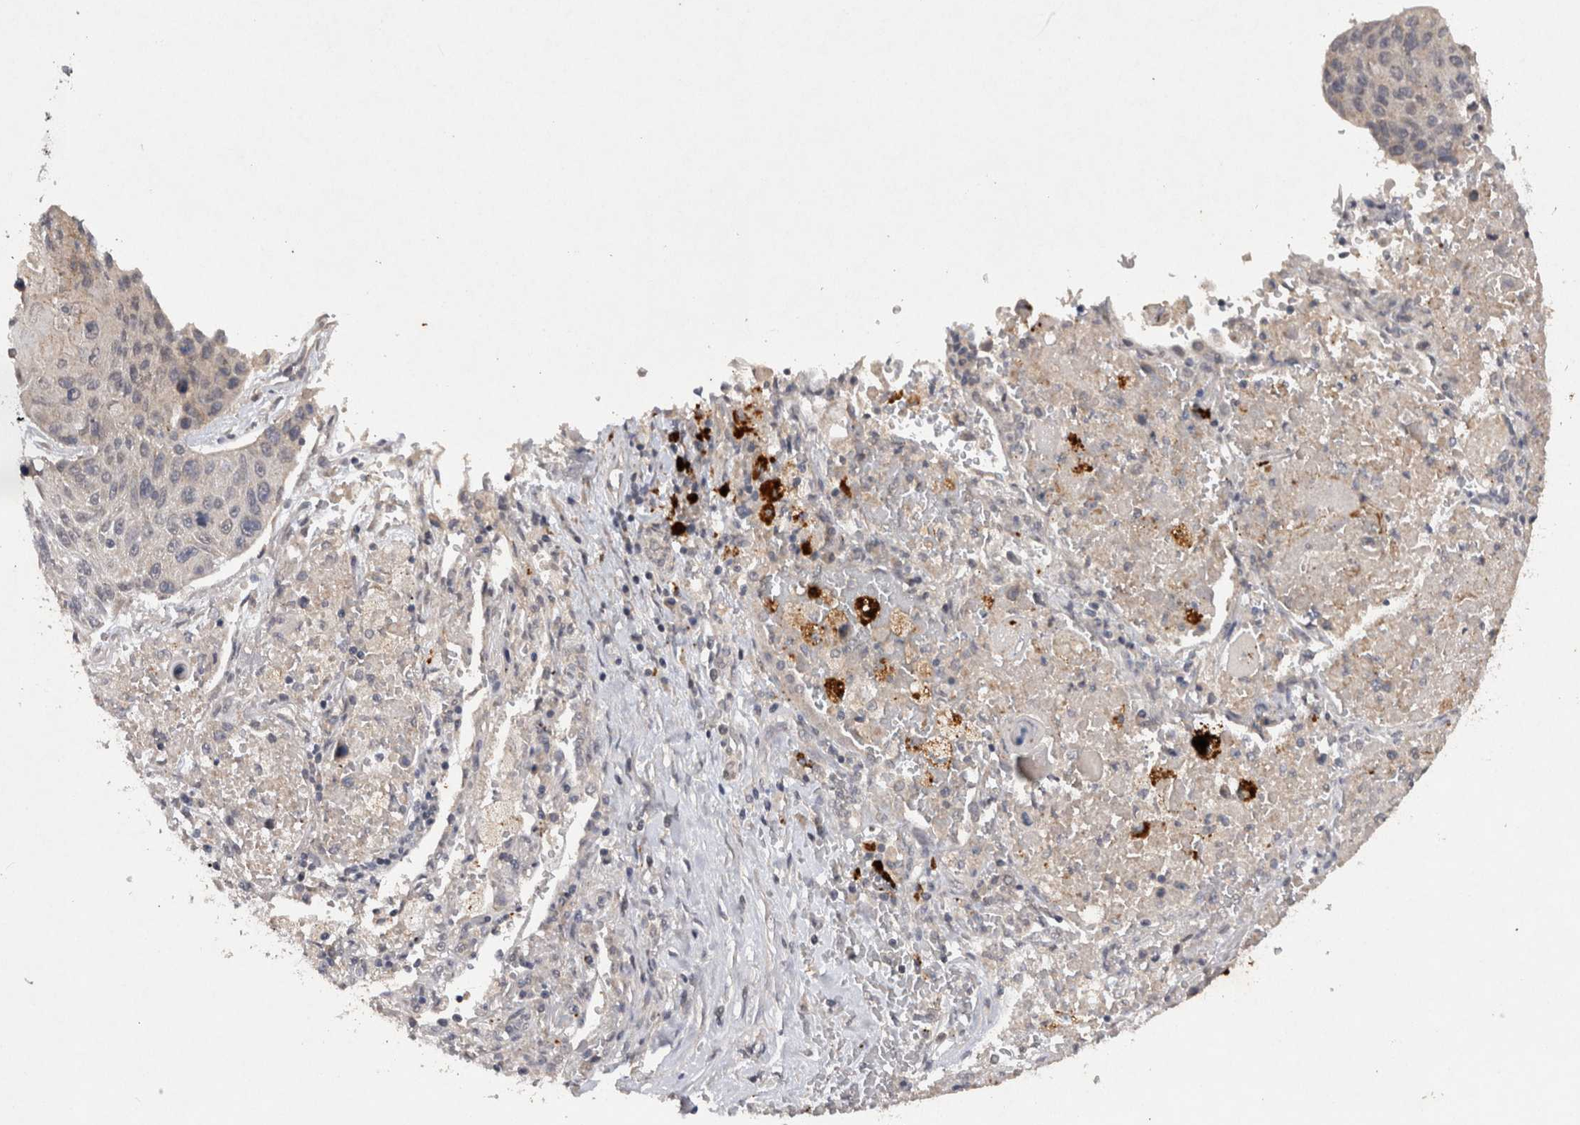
{"staining": {"intensity": "negative", "quantity": "none", "location": "none"}, "tissue": "lung cancer", "cell_type": "Tumor cells", "image_type": "cancer", "snomed": [{"axis": "morphology", "description": "Squamous cell carcinoma, NOS"}, {"axis": "topography", "description": "Lung"}], "caption": "IHC photomicrograph of neoplastic tissue: lung cancer (squamous cell carcinoma) stained with DAB (3,3'-diaminobenzidine) reveals no significant protein expression in tumor cells.", "gene": "RASSF3", "patient": {"sex": "male", "age": 61}}